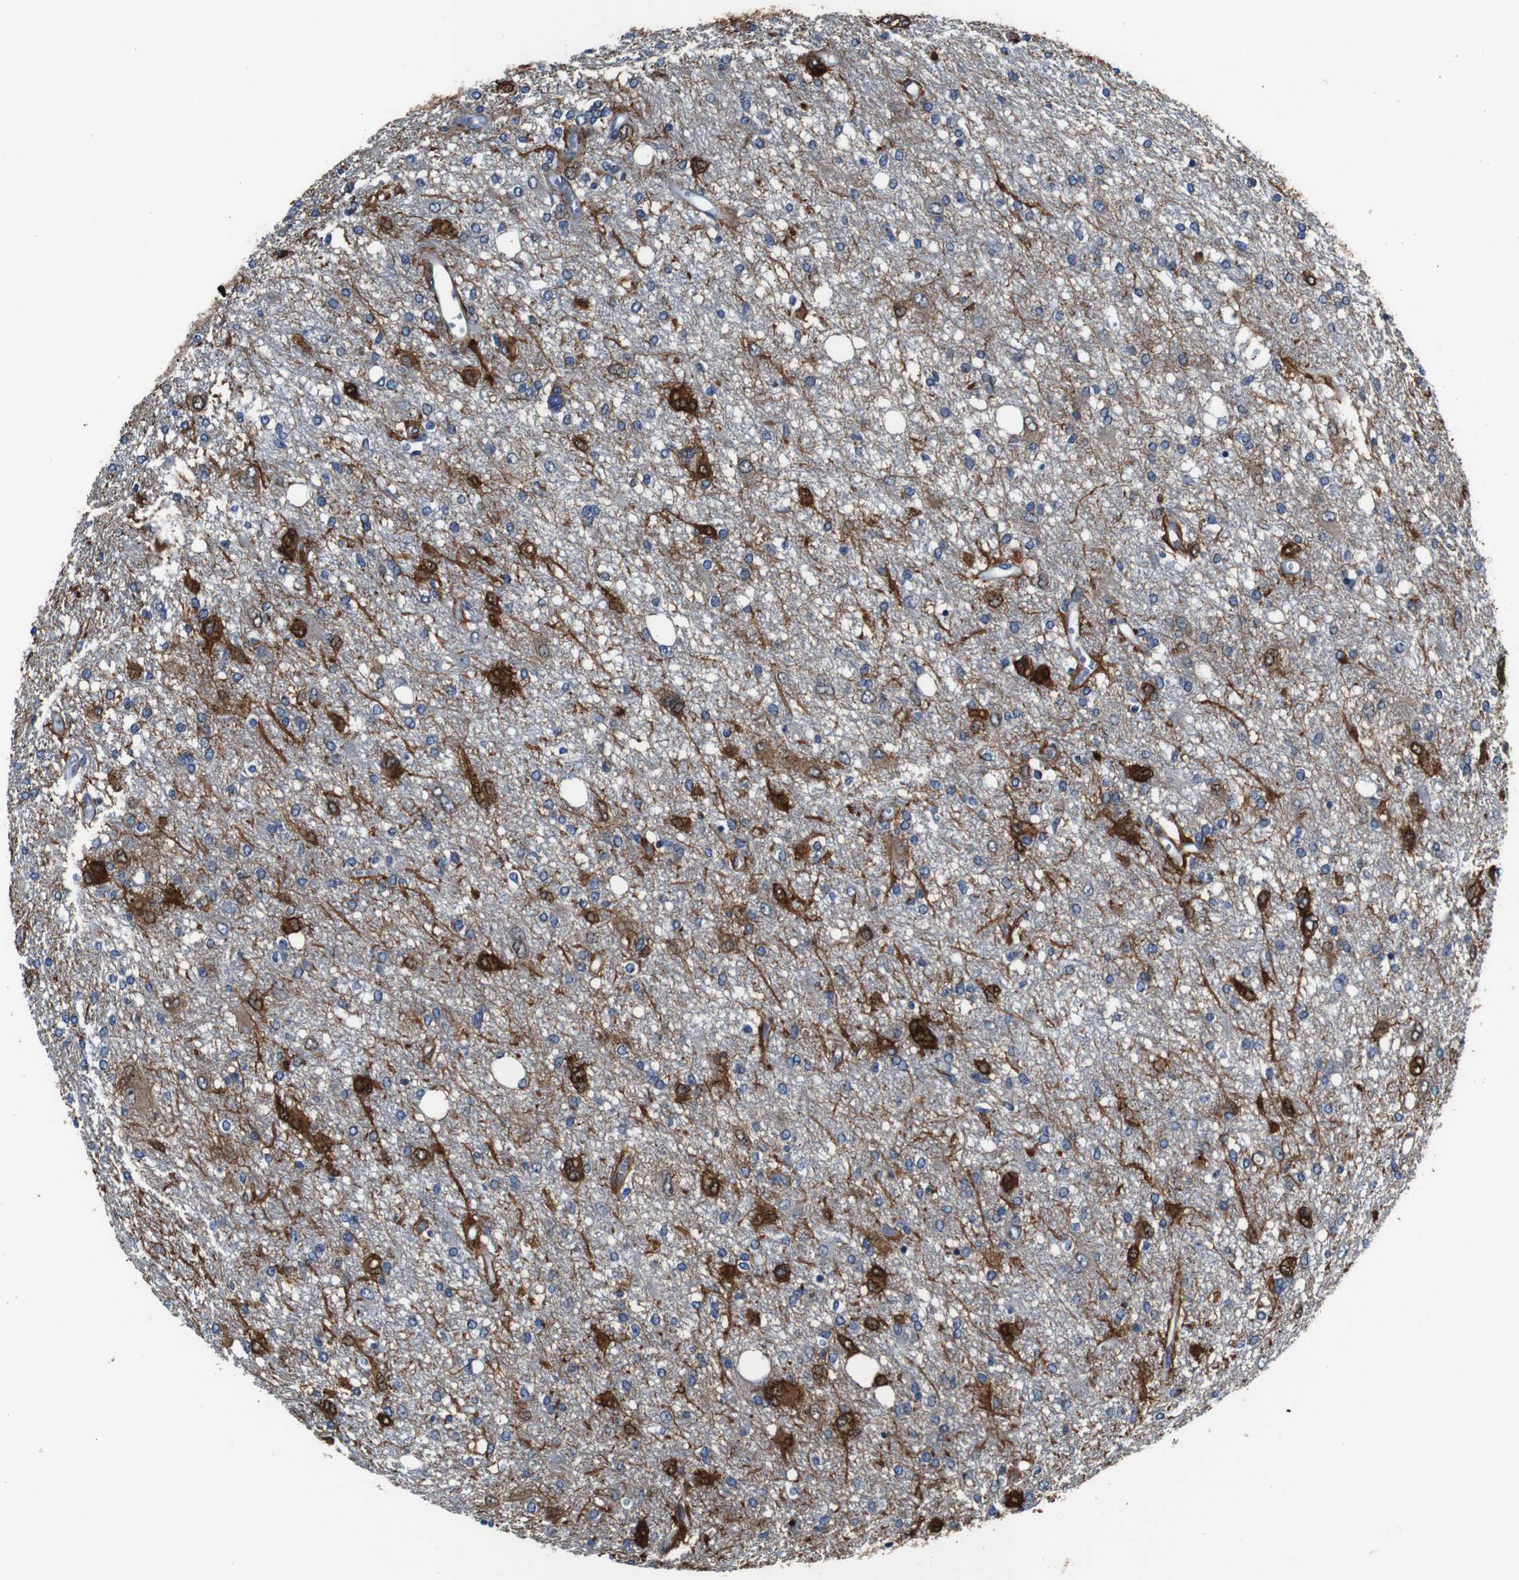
{"staining": {"intensity": "strong", "quantity": "<25%", "location": "cytoplasmic/membranous,nuclear"}, "tissue": "glioma", "cell_type": "Tumor cells", "image_type": "cancer", "snomed": [{"axis": "morphology", "description": "Glioma, malignant, High grade"}, {"axis": "topography", "description": "Brain"}], "caption": "IHC image of malignant glioma (high-grade) stained for a protein (brown), which demonstrates medium levels of strong cytoplasmic/membranous and nuclear expression in about <25% of tumor cells.", "gene": "ANXA1", "patient": {"sex": "female", "age": 59}}